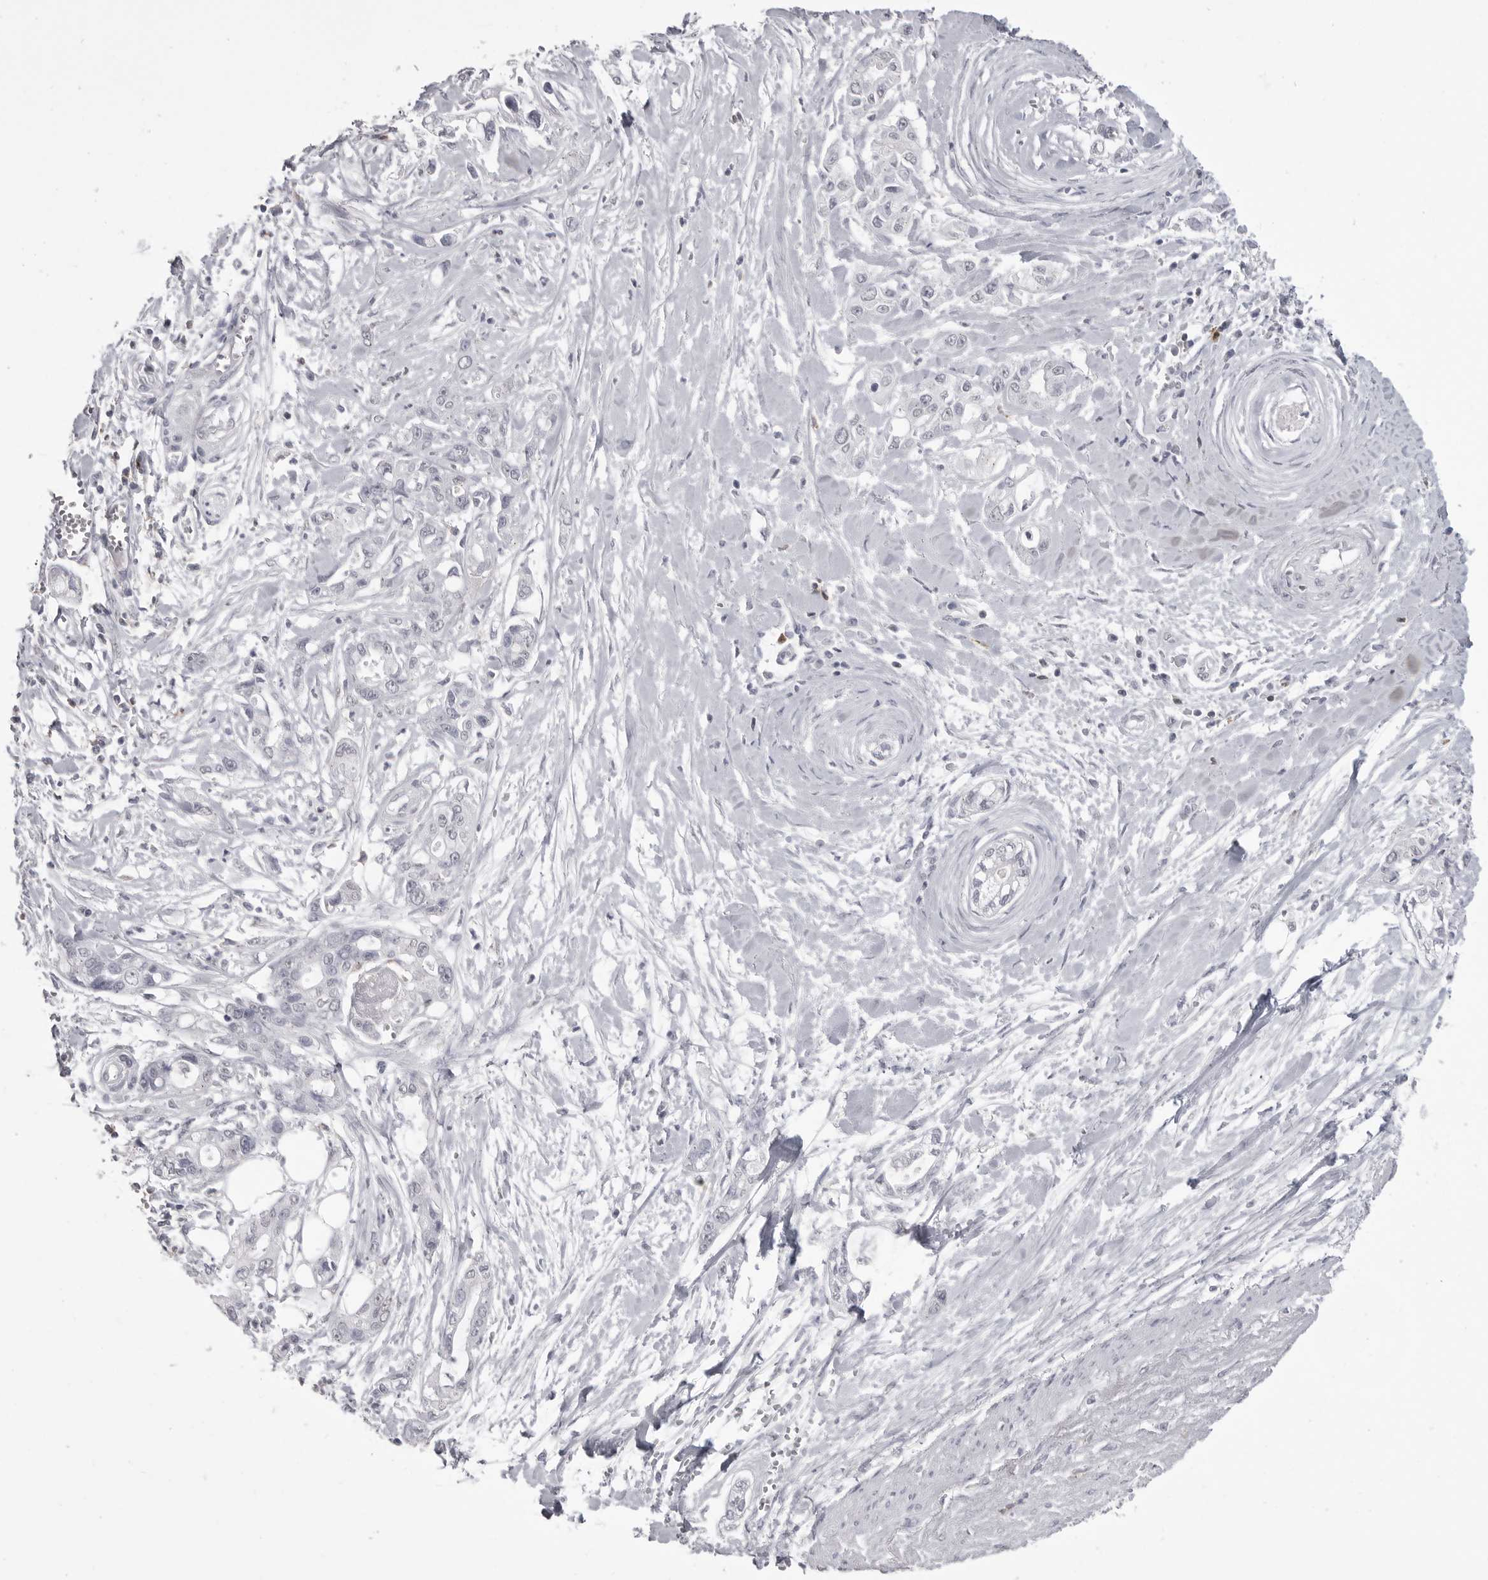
{"staining": {"intensity": "negative", "quantity": "none", "location": "none"}, "tissue": "pancreatic cancer", "cell_type": "Tumor cells", "image_type": "cancer", "snomed": [{"axis": "morphology", "description": "Adenocarcinoma, NOS"}, {"axis": "topography", "description": "Pancreas"}], "caption": "This is an IHC histopathology image of human pancreatic cancer. There is no expression in tumor cells.", "gene": "ITGAL", "patient": {"sex": "male", "age": 68}}